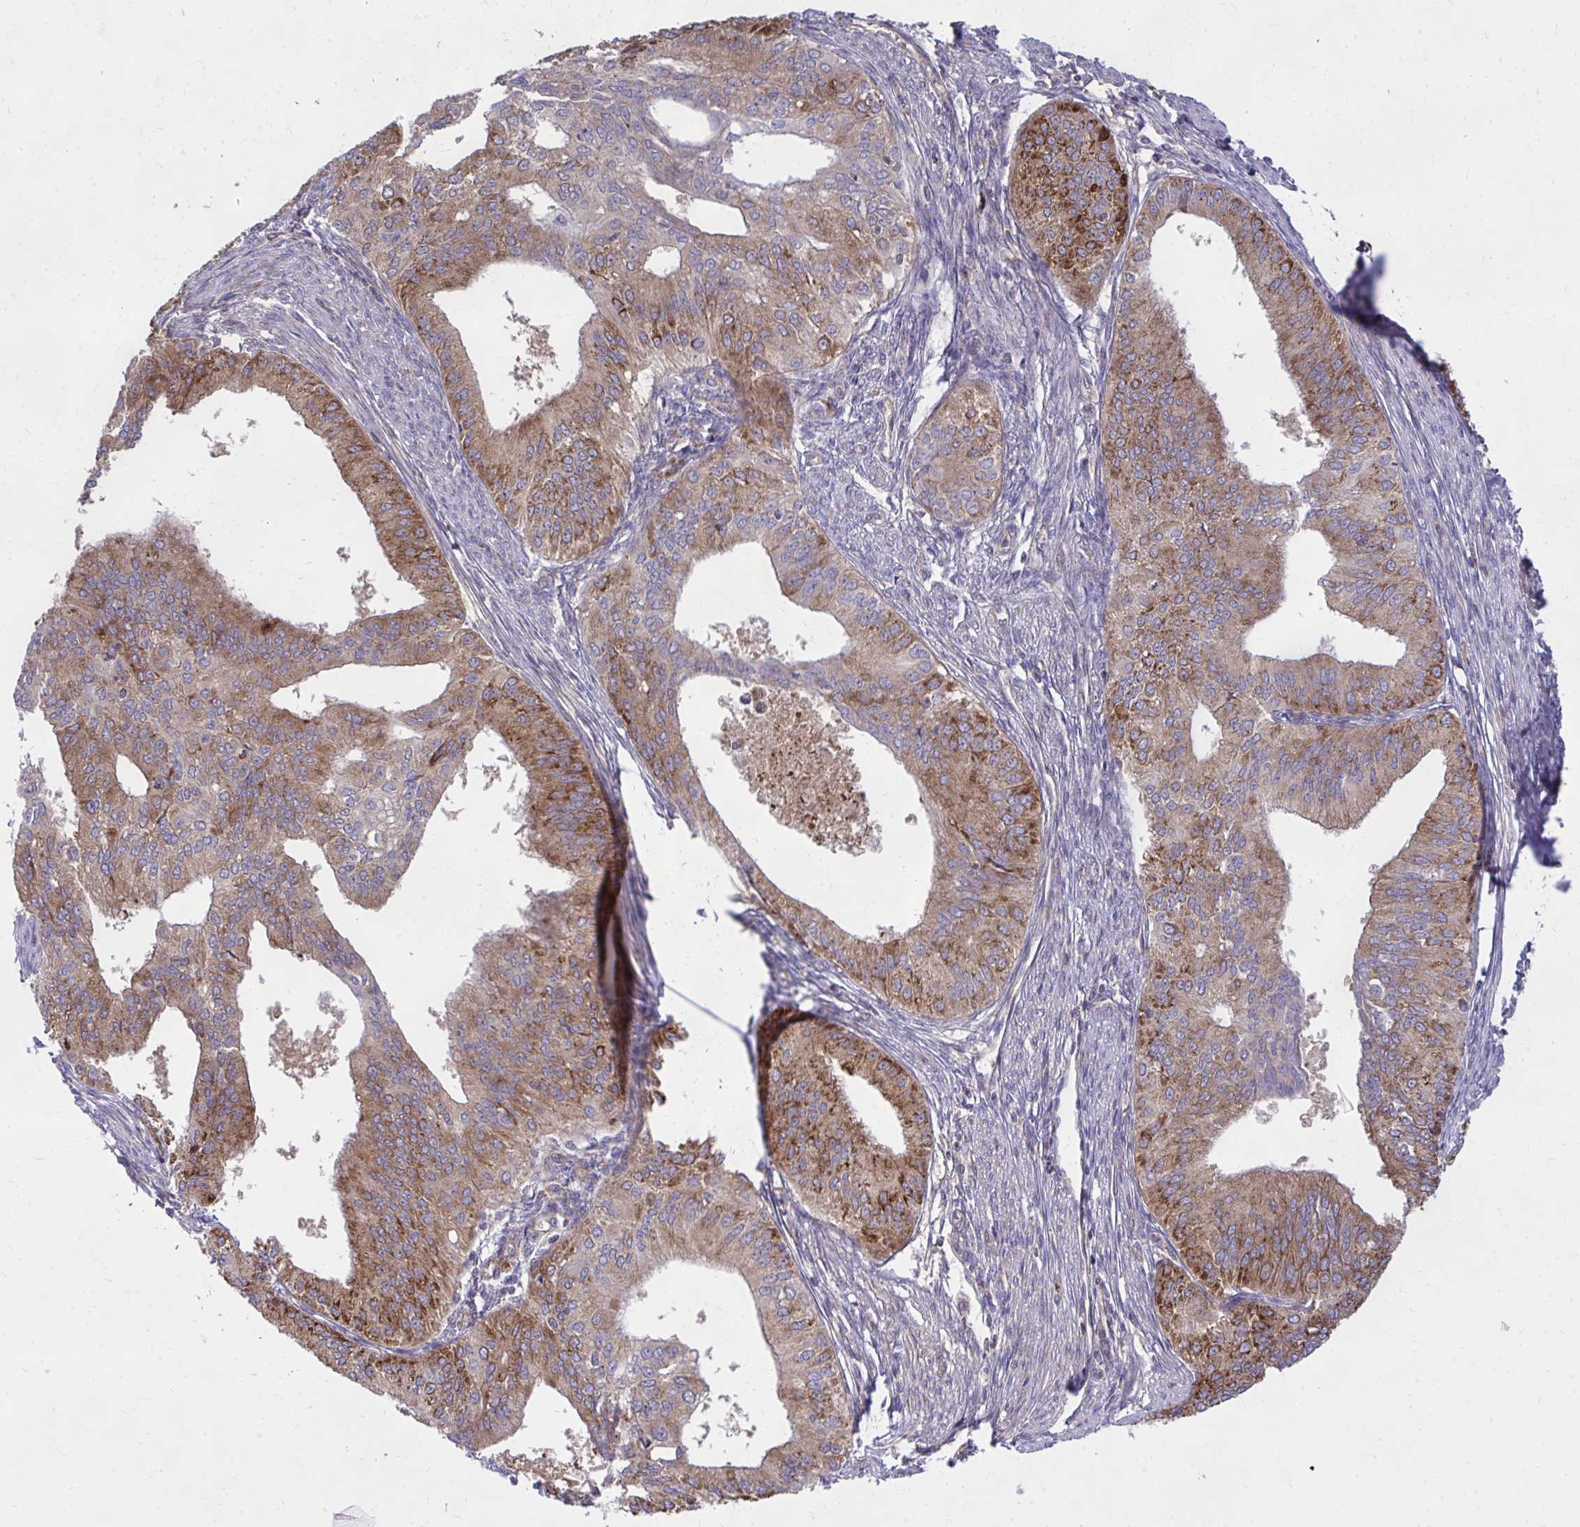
{"staining": {"intensity": "moderate", "quantity": ">75%", "location": "cytoplasmic/membranous"}, "tissue": "endometrial cancer", "cell_type": "Tumor cells", "image_type": "cancer", "snomed": [{"axis": "morphology", "description": "Adenocarcinoma, NOS"}, {"axis": "topography", "description": "Endometrium"}], "caption": "Human adenocarcinoma (endometrial) stained for a protein (brown) exhibits moderate cytoplasmic/membranous positive expression in about >75% of tumor cells.", "gene": "NMNAT3", "patient": {"sex": "female", "age": 50}}